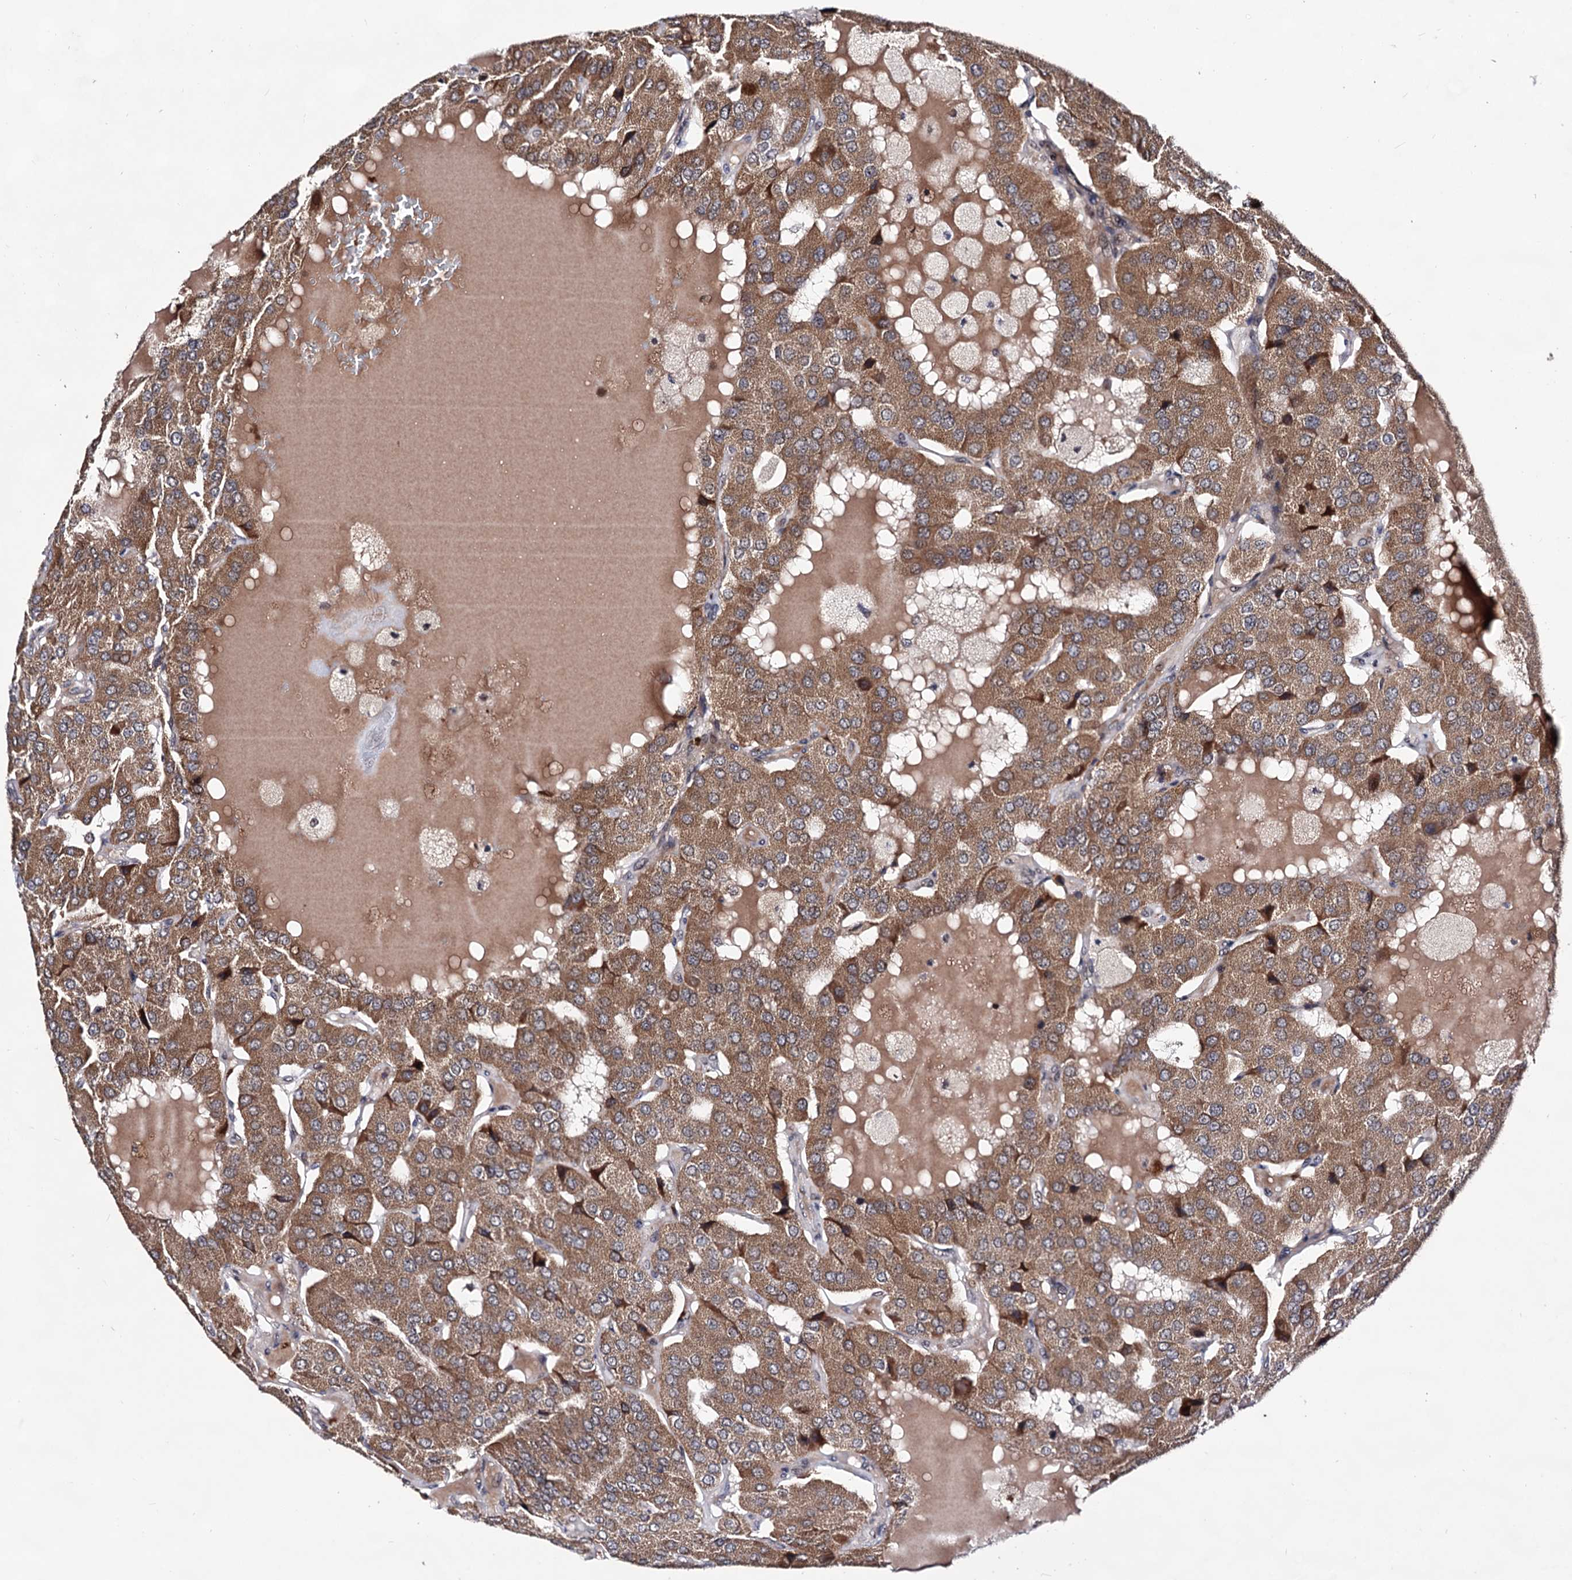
{"staining": {"intensity": "moderate", "quantity": ">75%", "location": "cytoplasmic/membranous"}, "tissue": "parathyroid gland", "cell_type": "Glandular cells", "image_type": "normal", "snomed": [{"axis": "morphology", "description": "Normal tissue, NOS"}, {"axis": "morphology", "description": "Adenoma, NOS"}, {"axis": "topography", "description": "Parathyroid gland"}], "caption": "Protein analysis of normal parathyroid gland exhibits moderate cytoplasmic/membranous expression in approximately >75% of glandular cells. The protein is shown in brown color, while the nuclei are stained blue.", "gene": "EXOSC10", "patient": {"sex": "female", "age": 86}}